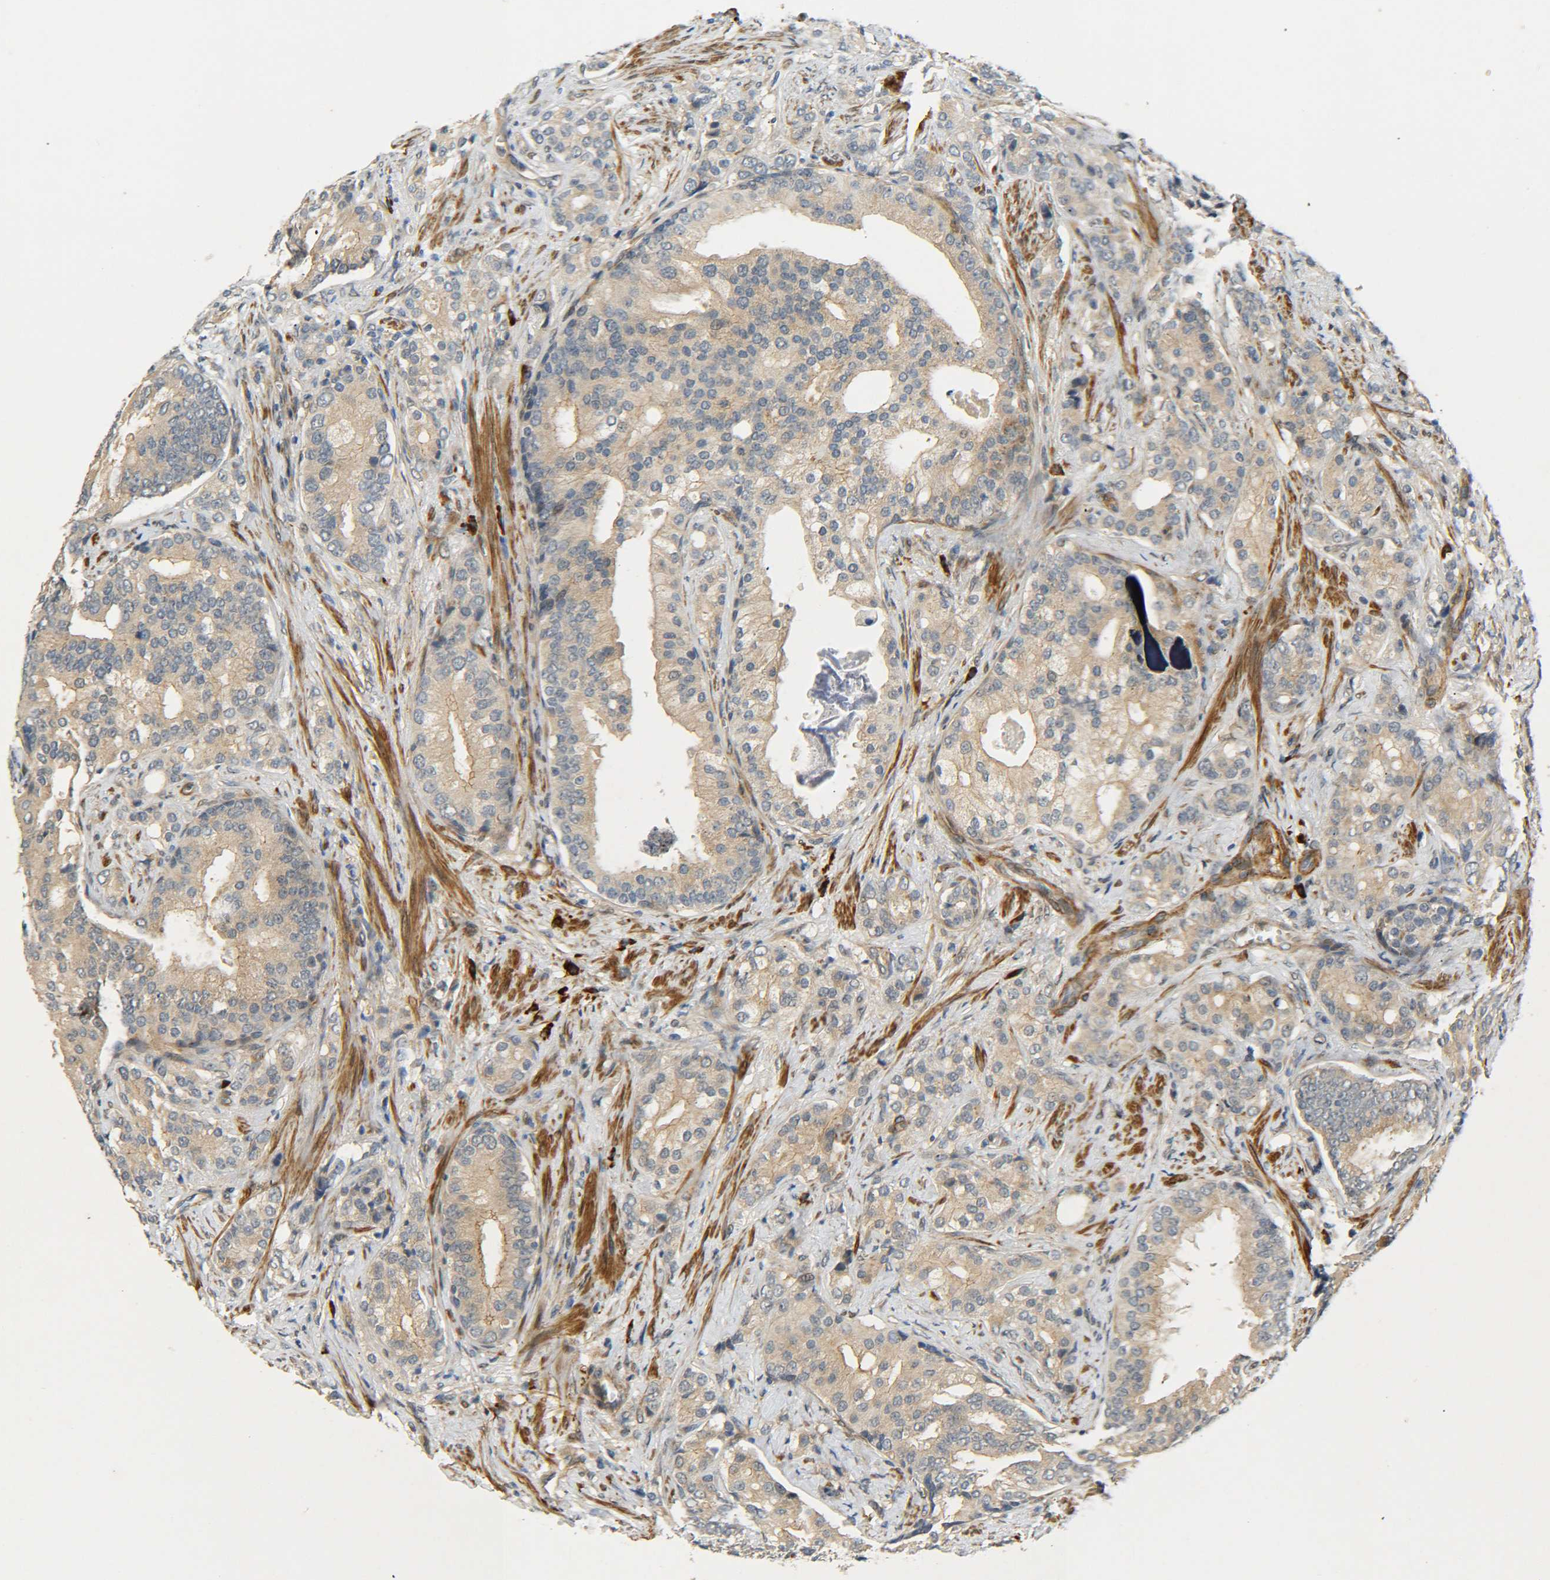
{"staining": {"intensity": "weak", "quantity": ">75%", "location": "cytoplasmic/membranous"}, "tissue": "prostate cancer", "cell_type": "Tumor cells", "image_type": "cancer", "snomed": [{"axis": "morphology", "description": "Adenocarcinoma, Low grade"}, {"axis": "topography", "description": "Prostate"}], "caption": "Approximately >75% of tumor cells in prostate low-grade adenocarcinoma show weak cytoplasmic/membranous protein expression as visualized by brown immunohistochemical staining.", "gene": "MEIS1", "patient": {"sex": "male", "age": 58}}